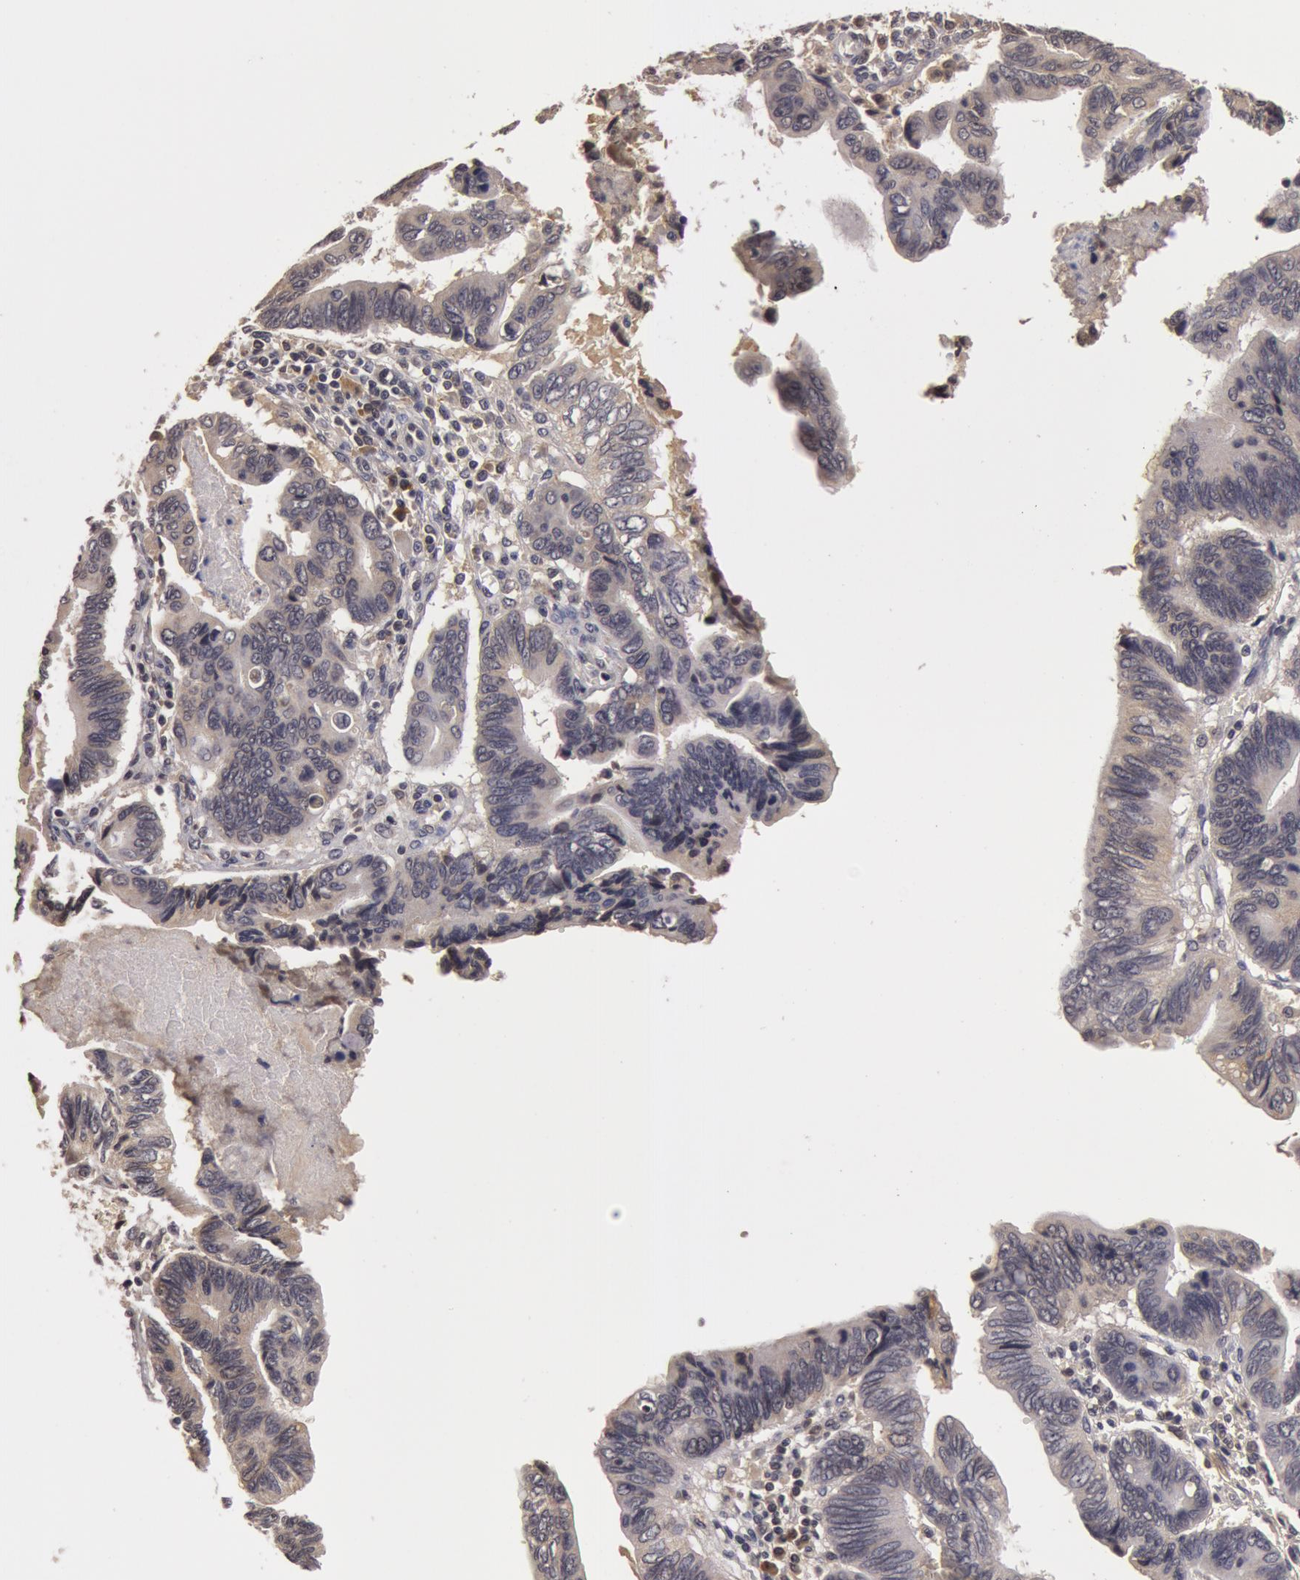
{"staining": {"intensity": "weak", "quantity": ">75%", "location": "cytoplasmic/membranous"}, "tissue": "pancreatic cancer", "cell_type": "Tumor cells", "image_type": "cancer", "snomed": [{"axis": "morphology", "description": "Adenocarcinoma, NOS"}, {"axis": "topography", "description": "Pancreas"}], "caption": "This is an image of immunohistochemistry staining of pancreatic cancer (adenocarcinoma), which shows weak positivity in the cytoplasmic/membranous of tumor cells.", "gene": "BCHE", "patient": {"sex": "female", "age": 70}}